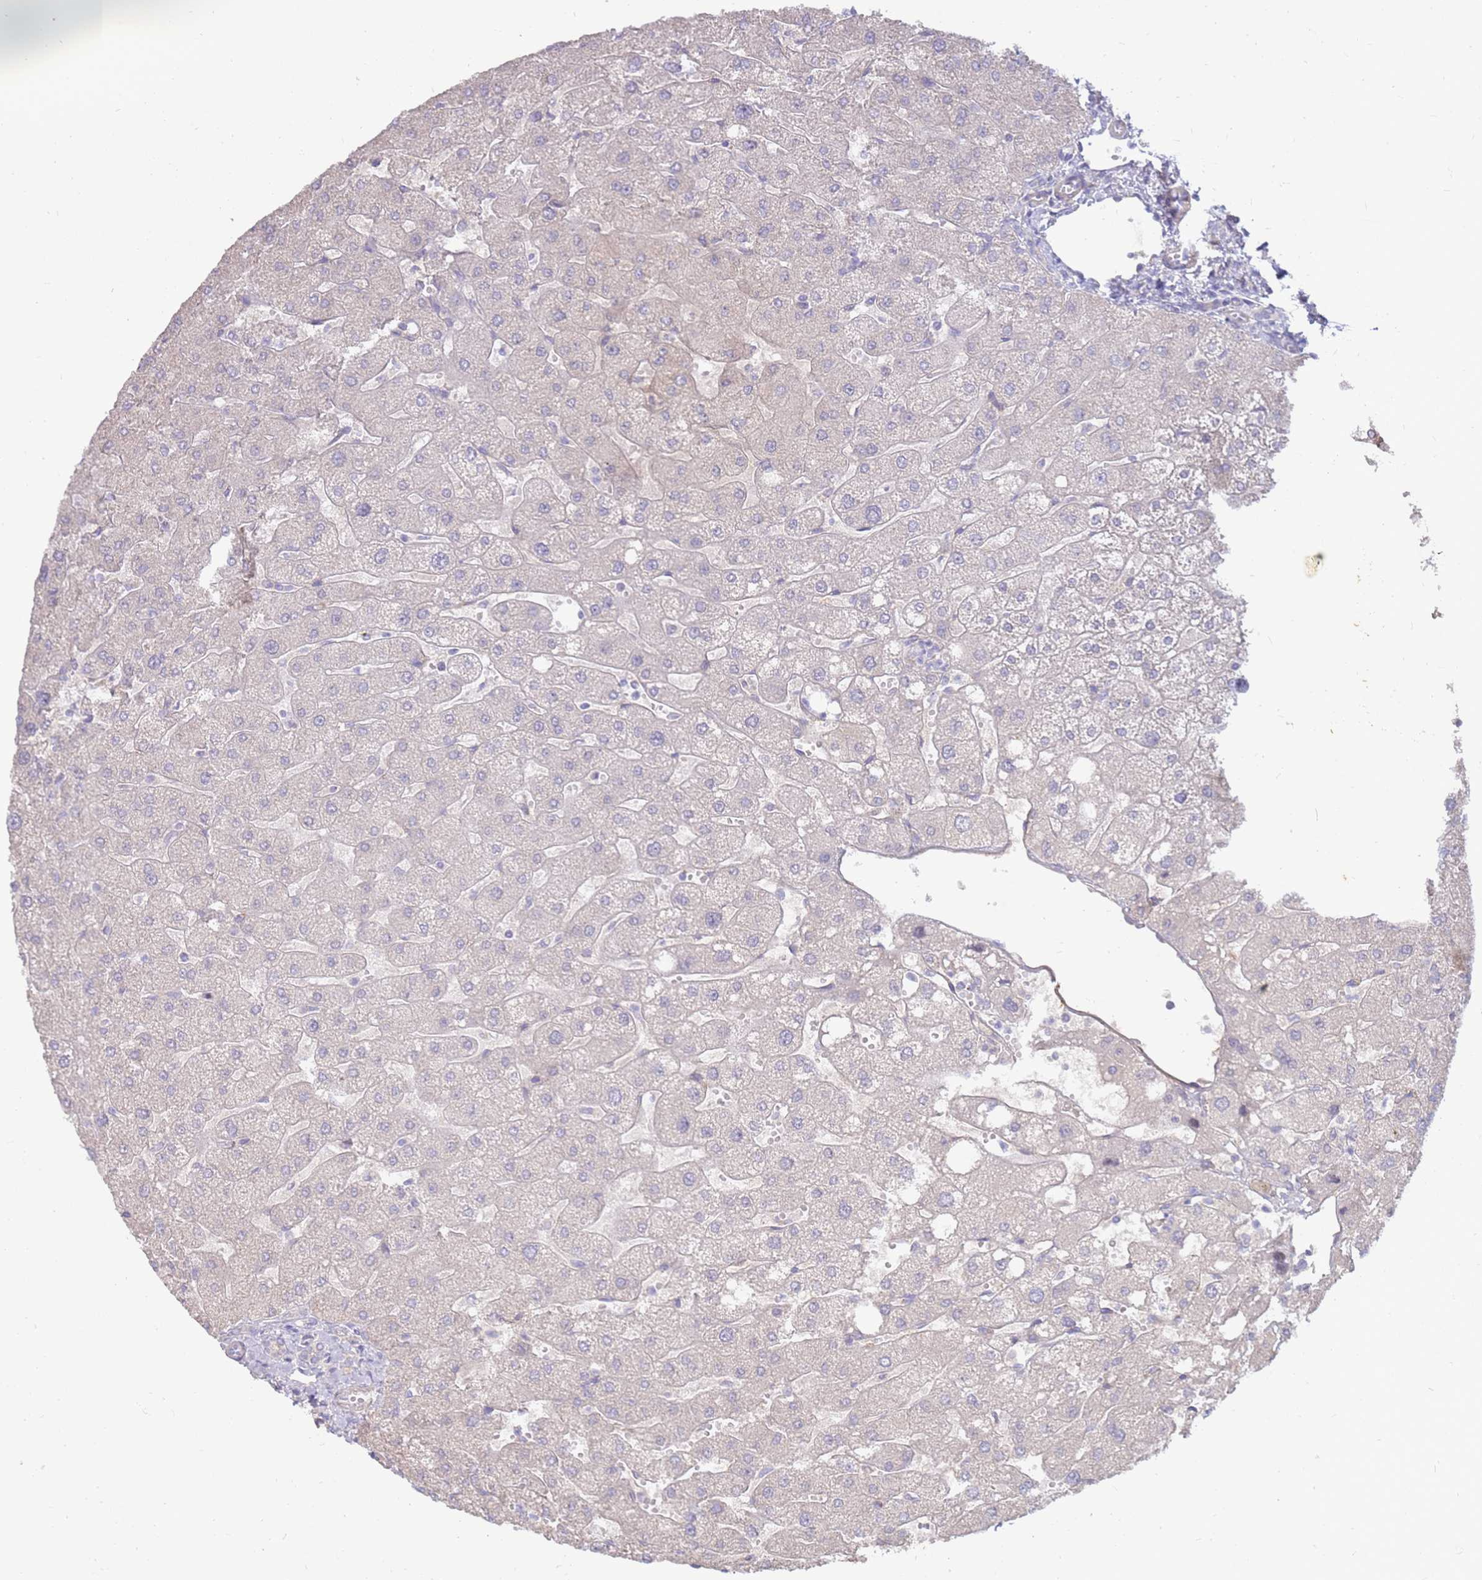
{"staining": {"intensity": "negative", "quantity": "none", "location": "none"}, "tissue": "liver", "cell_type": "Cholangiocytes", "image_type": "normal", "snomed": [{"axis": "morphology", "description": "Normal tissue, NOS"}, {"axis": "topography", "description": "Liver"}], "caption": "Immunohistochemical staining of benign human liver demonstrates no significant staining in cholangiocytes. Nuclei are stained in blue.", "gene": "SLC44A4", "patient": {"sex": "male", "age": 67}}